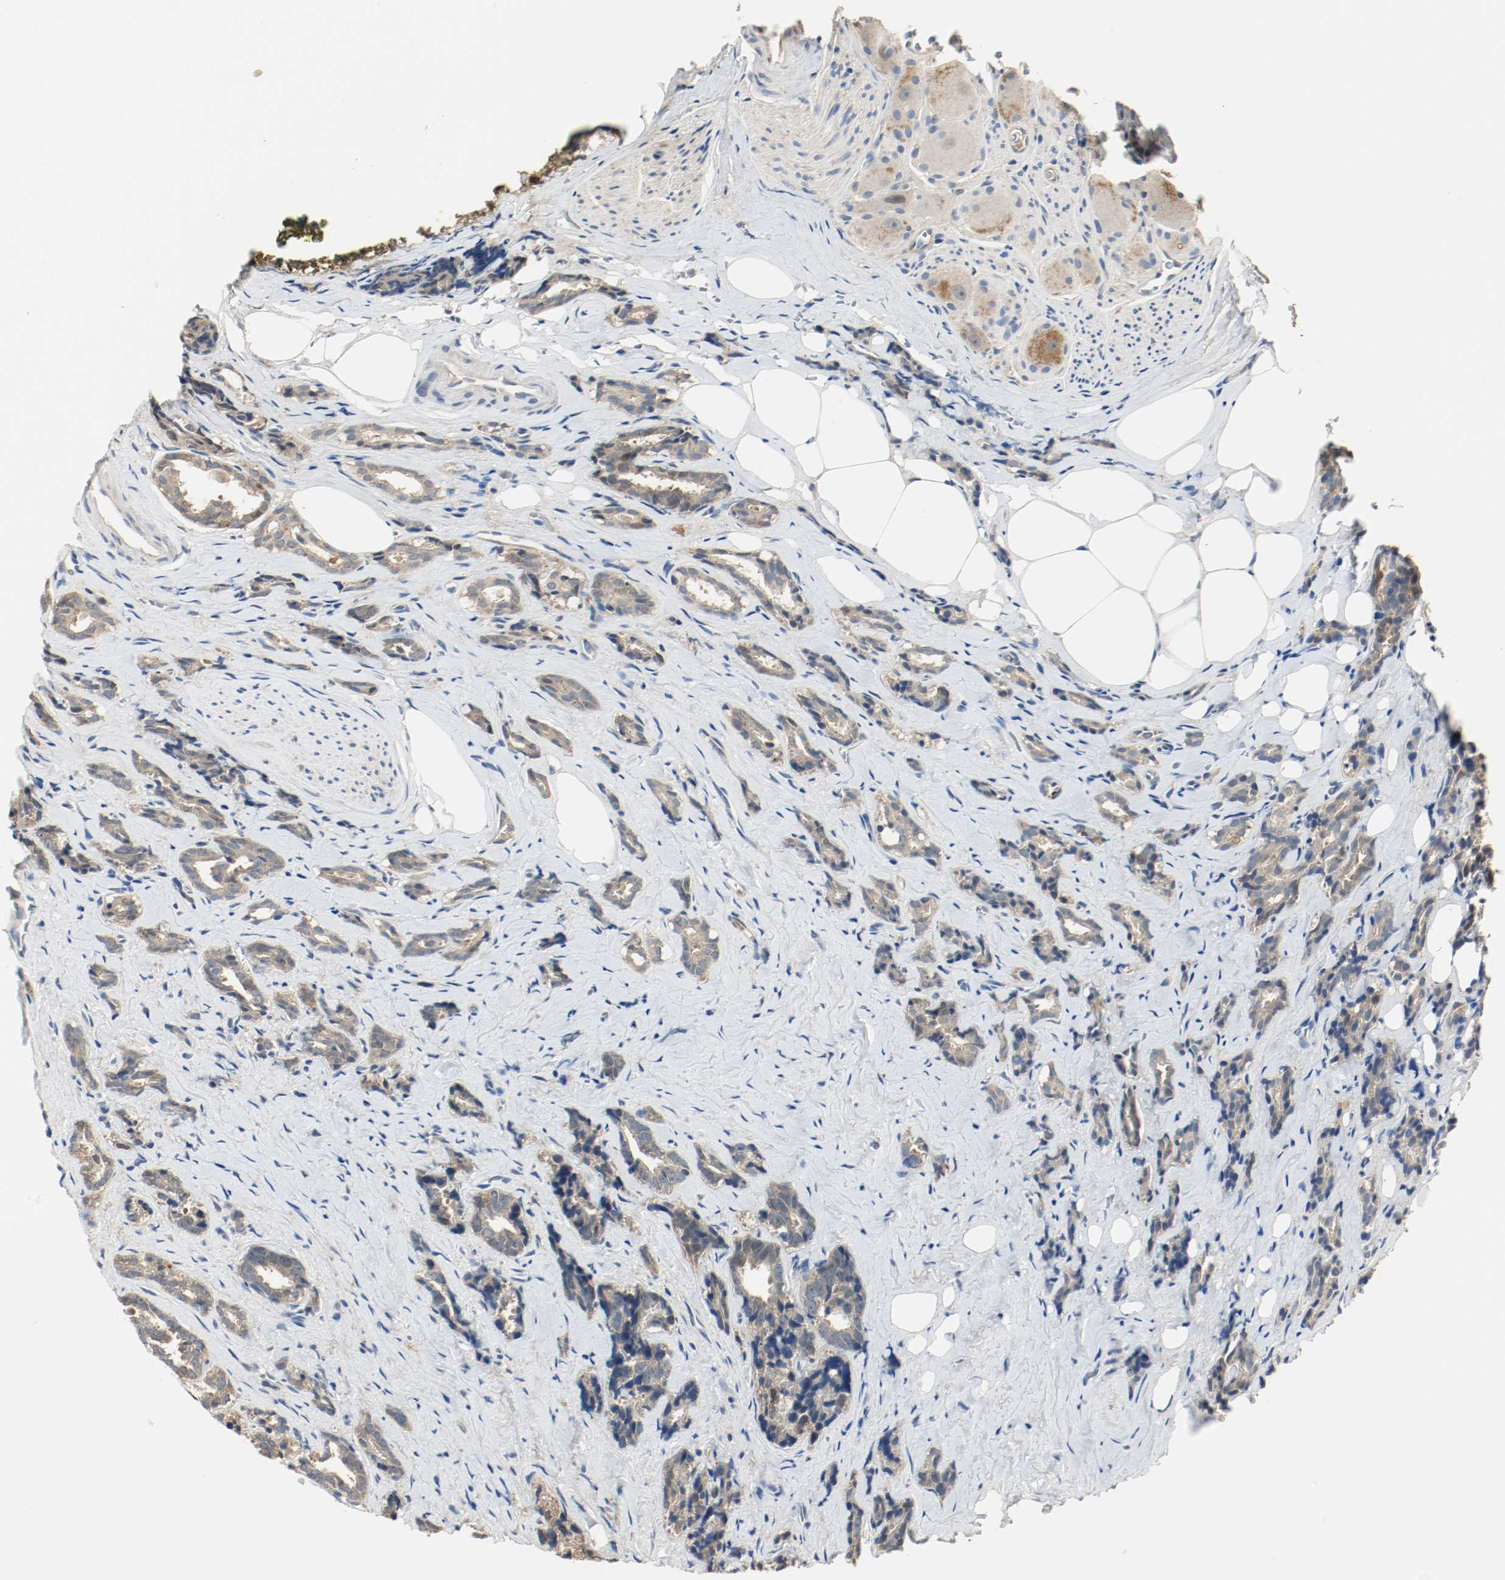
{"staining": {"intensity": "weak", "quantity": ">75%", "location": "cytoplasmic/membranous"}, "tissue": "prostate cancer", "cell_type": "Tumor cells", "image_type": "cancer", "snomed": [{"axis": "morphology", "description": "Adenocarcinoma, High grade"}, {"axis": "topography", "description": "Prostate"}], "caption": "This image shows IHC staining of human prostate cancer (adenocarcinoma (high-grade)), with low weak cytoplasmic/membranous positivity in about >75% of tumor cells.", "gene": "MELTF", "patient": {"sex": "male", "age": 67}}